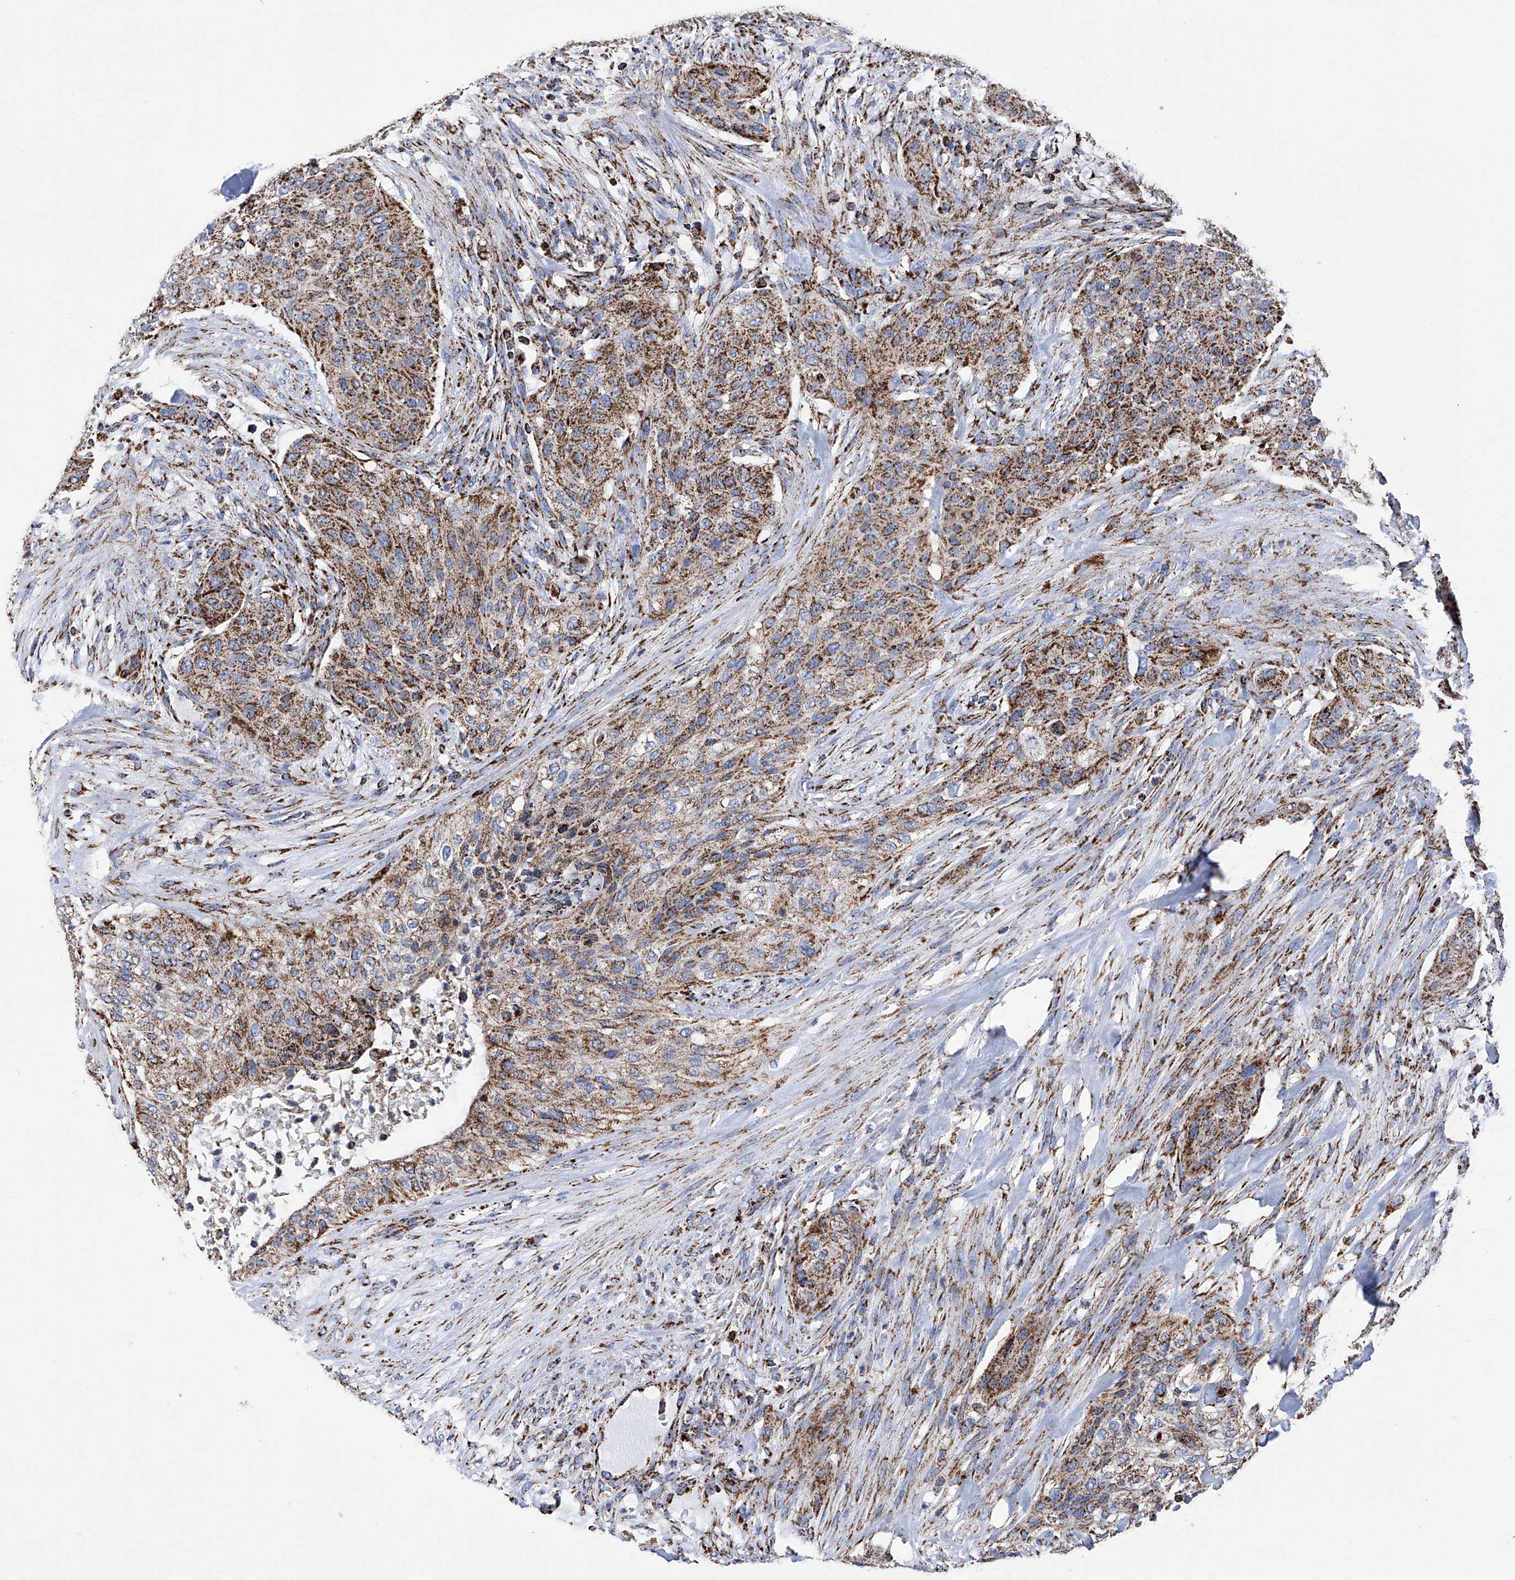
{"staining": {"intensity": "moderate", "quantity": ">75%", "location": "cytoplasmic/membranous"}, "tissue": "urothelial cancer", "cell_type": "Tumor cells", "image_type": "cancer", "snomed": [{"axis": "morphology", "description": "Urothelial carcinoma, High grade"}, {"axis": "topography", "description": "Urinary bladder"}], "caption": "Brown immunohistochemical staining in high-grade urothelial carcinoma exhibits moderate cytoplasmic/membranous staining in about >75% of tumor cells.", "gene": "ATP5PF", "patient": {"sex": "male", "age": 35}}